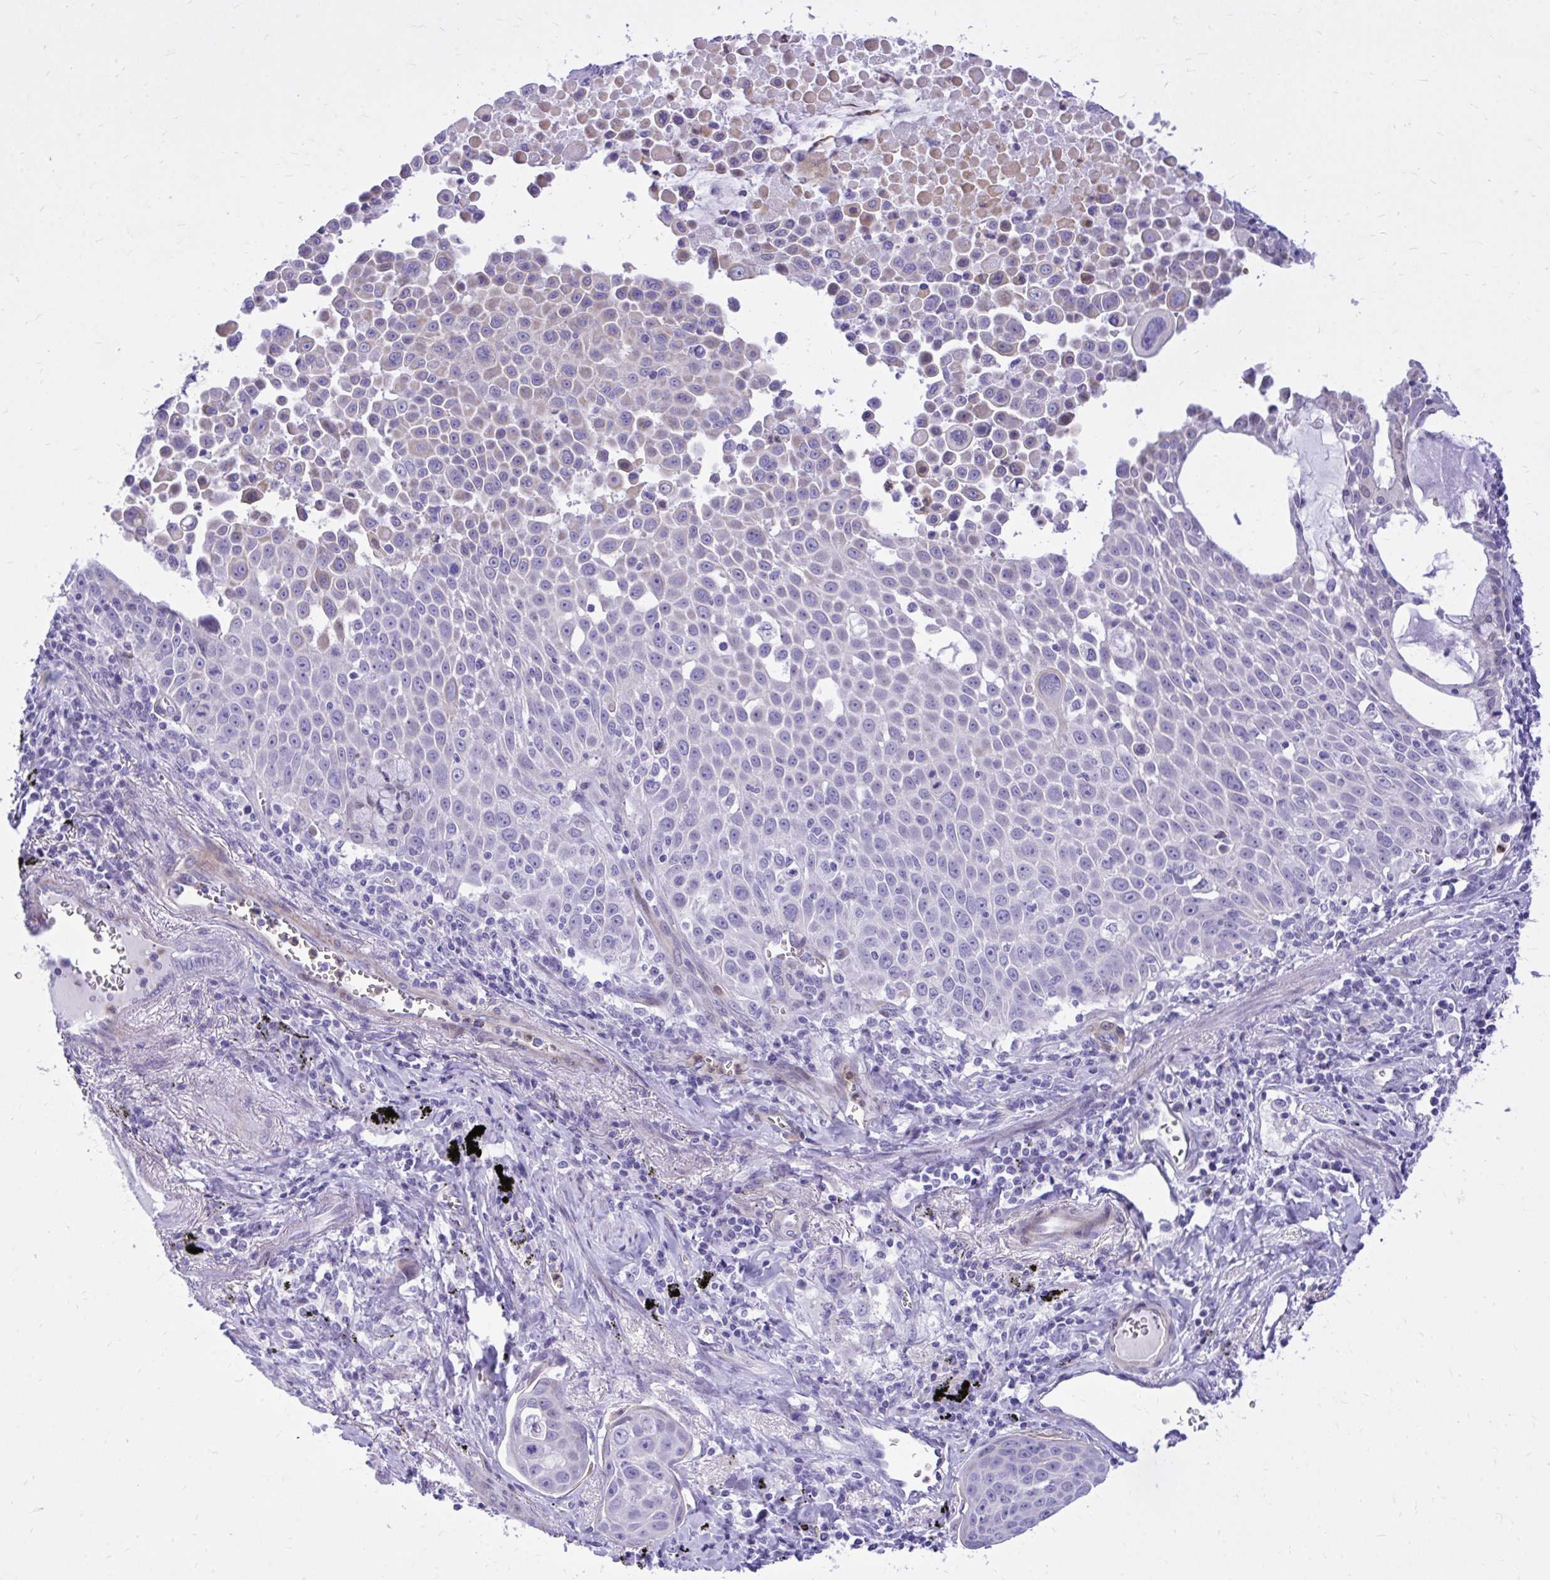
{"staining": {"intensity": "negative", "quantity": "none", "location": "none"}, "tissue": "lung cancer", "cell_type": "Tumor cells", "image_type": "cancer", "snomed": [{"axis": "morphology", "description": "Squamous cell carcinoma, NOS"}, {"axis": "morphology", "description": "Squamous cell carcinoma, metastatic, NOS"}, {"axis": "topography", "description": "Lymph node"}, {"axis": "topography", "description": "Lung"}], "caption": "Image shows no protein staining in tumor cells of lung cancer tissue.", "gene": "ADAMTSL1", "patient": {"sex": "female", "age": 62}}